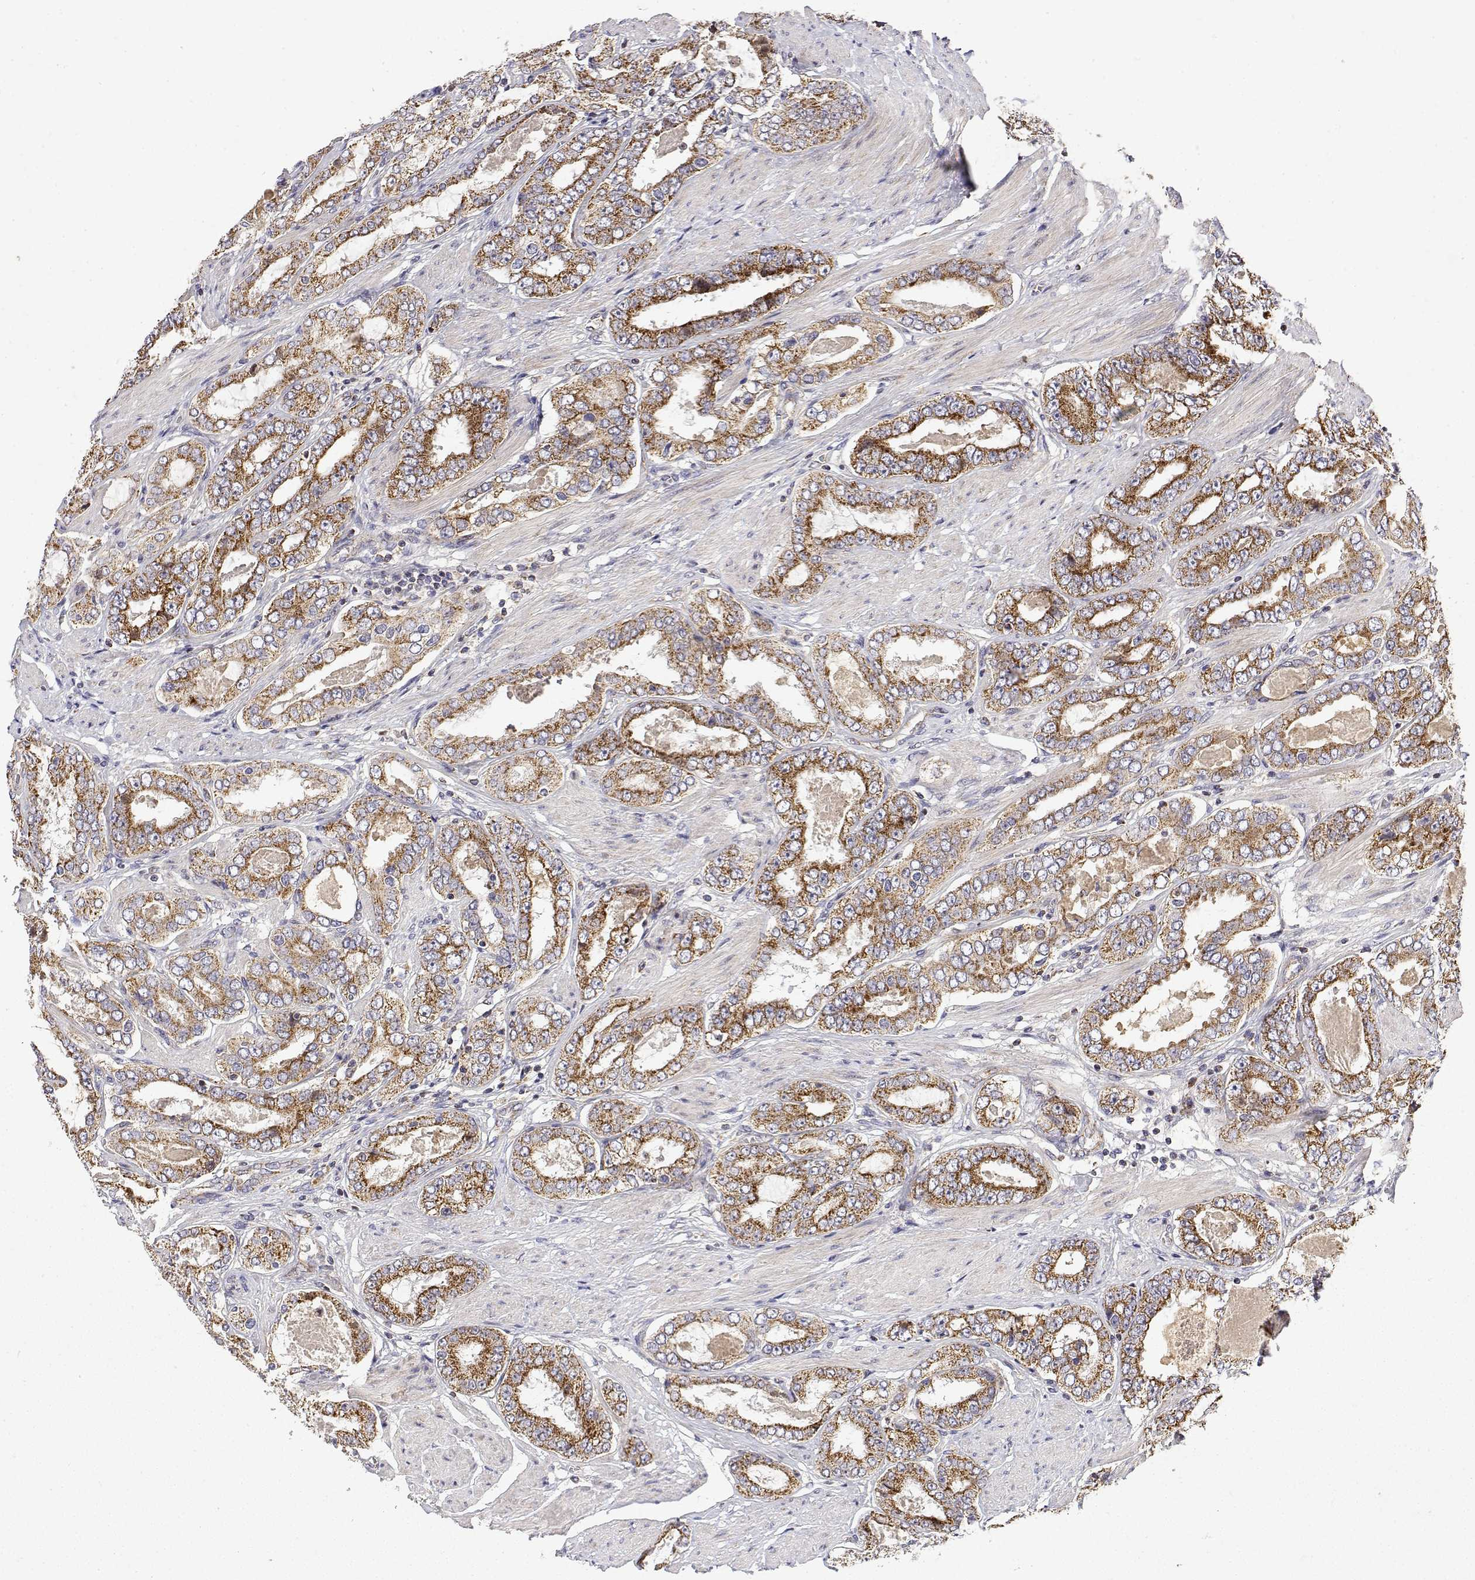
{"staining": {"intensity": "moderate", "quantity": ">75%", "location": "cytoplasmic/membranous"}, "tissue": "prostate cancer", "cell_type": "Tumor cells", "image_type": "cancer", "snomed": [{"axis": "morphology", "description": "Adenocarcinoma, High grade"}, {"axis": "topography", "description": "Prostate"}], "caption": "The immunohistochemical stain labels moderate cytoplasmic/membranous expression in tumor cells of prostate high-grade adenocarcinoma tissue. (DAB (3,3'-diaminobenzidine) = brown stain, brightfield microscopy at high magnification).", "gene": "GADD45GIP1", "patient": {"sex": "male", "age": 63}}